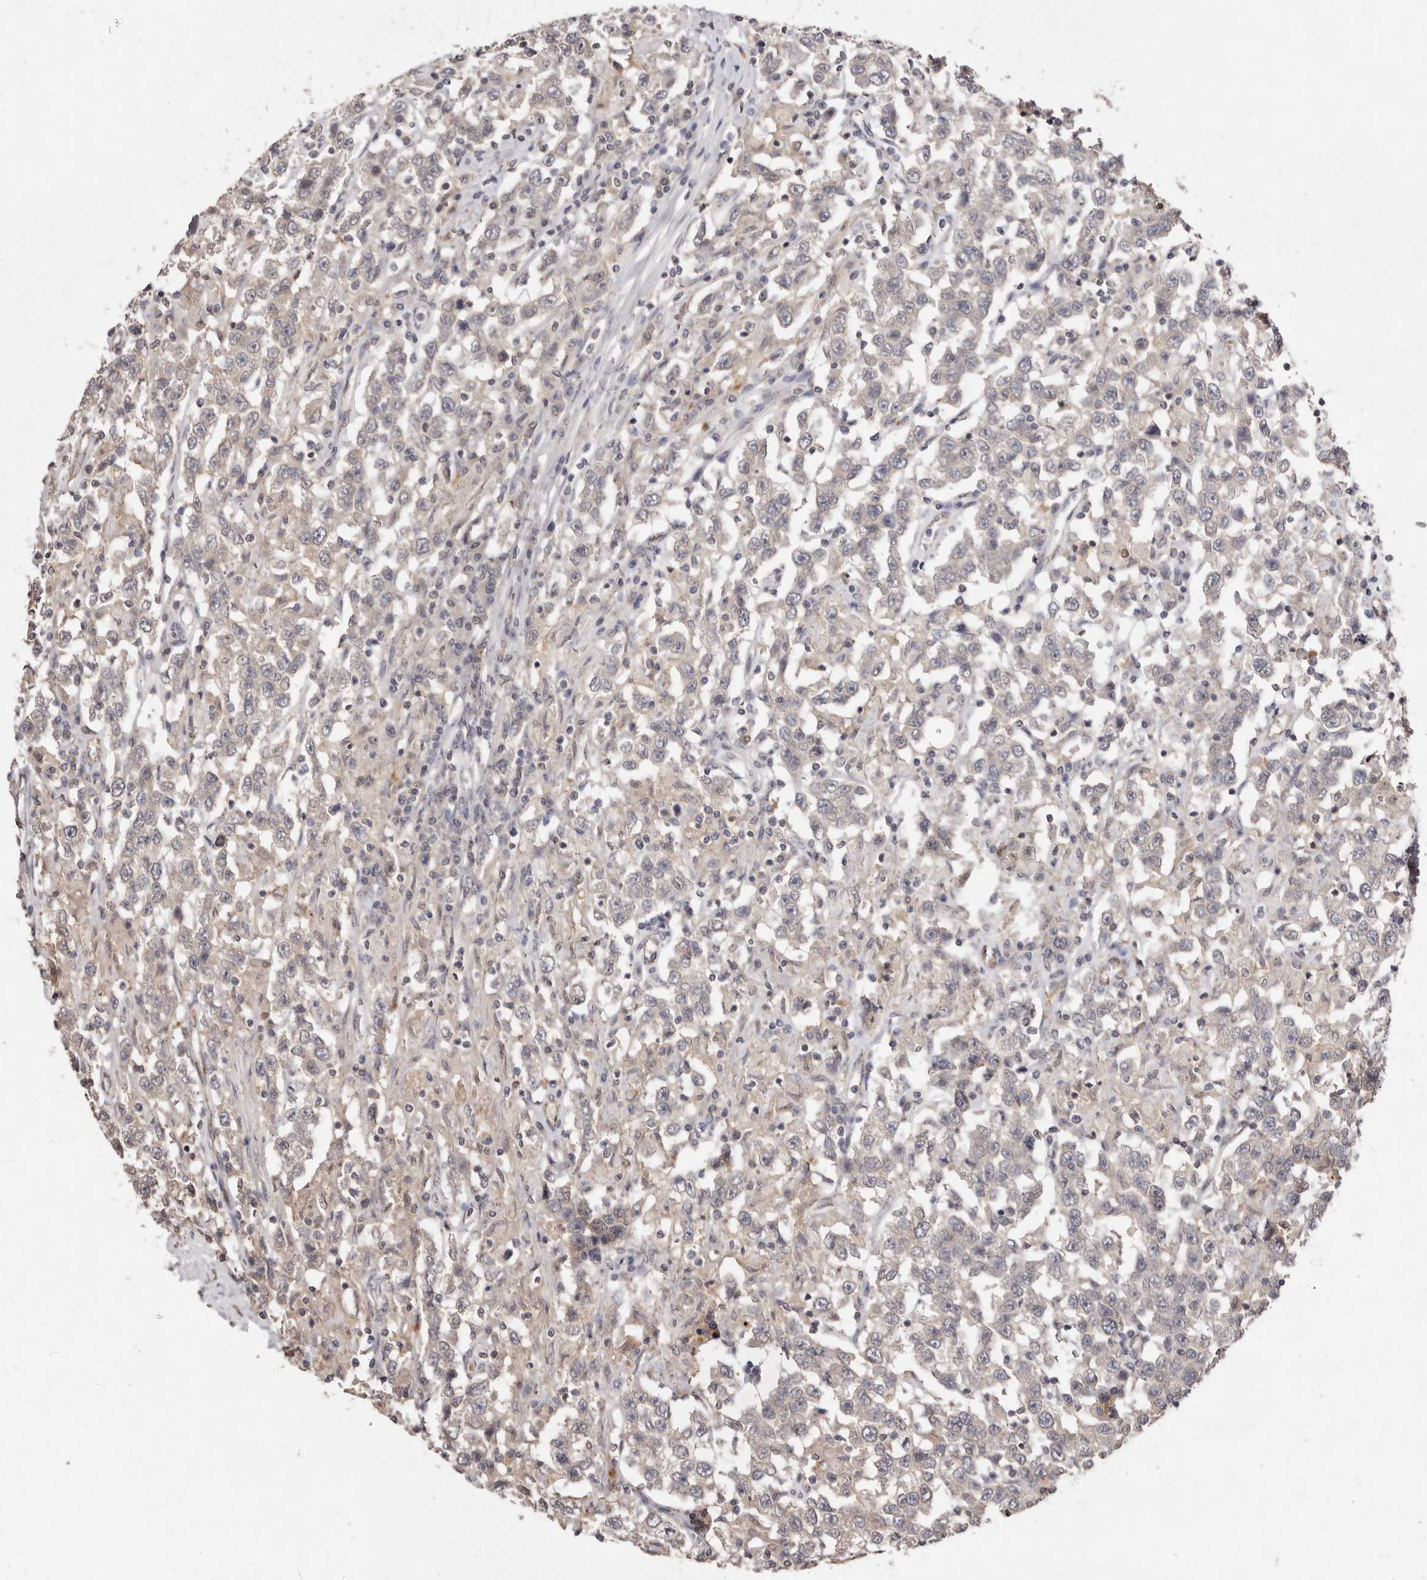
{"staining": {"intensity": "negative", "quantity": "none", "location": "none"}, "tissue": "testis cancer", "cell_type": "Tumor cells", "image_type": "cancer", "snomed": [{"axis": "morphology", "description": "Seminoma, NOS"}, {"axis": "topography", "description": "Testis"}], "caption": "Tumor cells show no significant staining in seminoma (testis). The staining is performed using DAB brown chromogen with nuclei counter-stained in using hematoxylin.", "gene": "SULT1E1", "patient": {"sex": "male", "age": 41}}